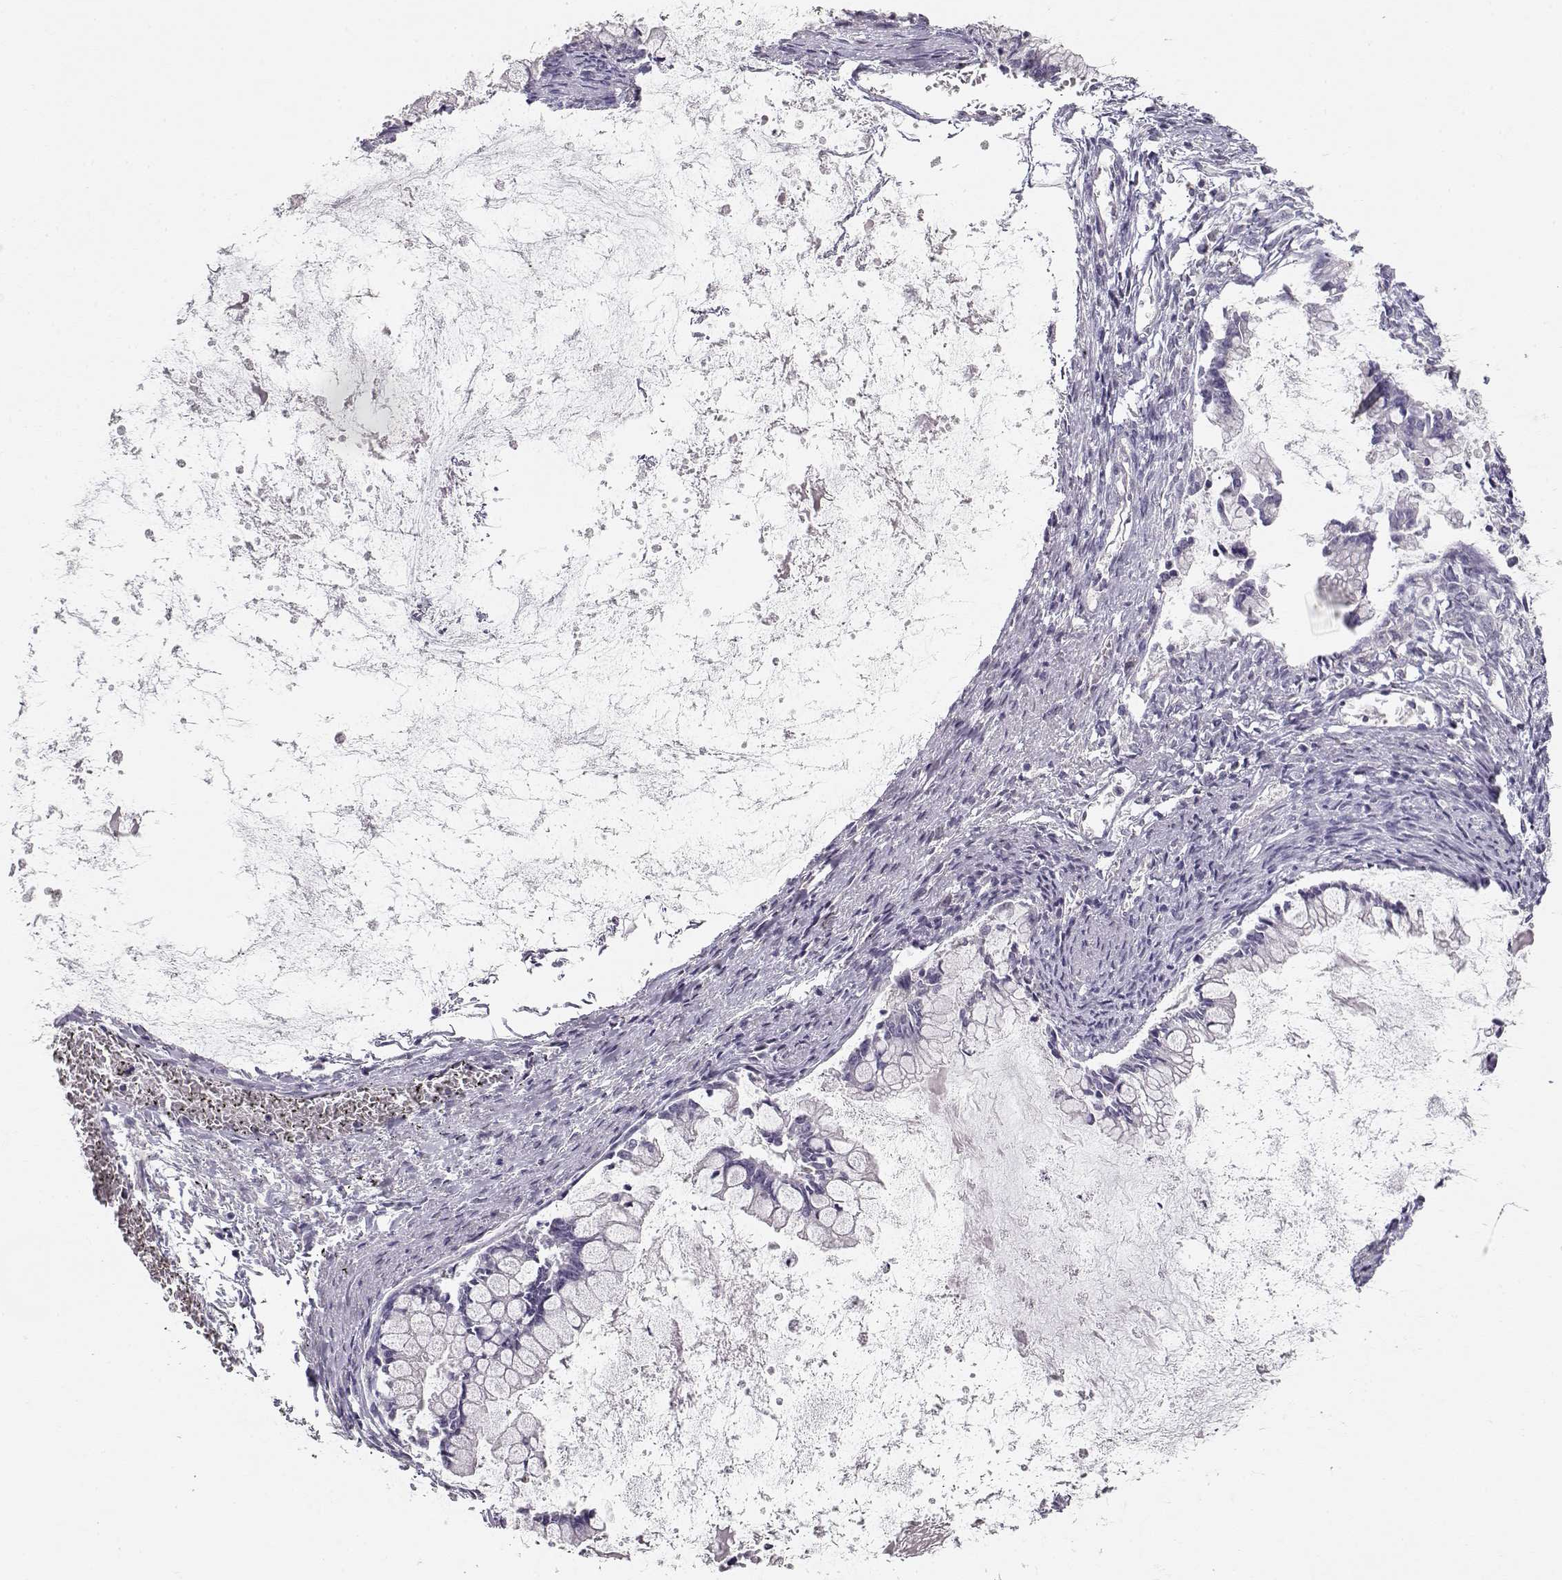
{"staining": {"intensity": "negative", "quantity": "none", "location": "none"}, "tissue": "ovarian cancer", "cell_type": "Tumor cells", "image_type": "cancer", "snomed": [{"axis": "morphology", "description": "Cystadenocarcinoma, mucinous, NOS"}, {"axis": "topography", "description": "Ovary"}], "caption": "The photomicrograph reveals no significant staining in tumor cells of ovarian cancer.", "gene": "GLIPR1L2", "patient": {"sex": "female", "age": 67}}